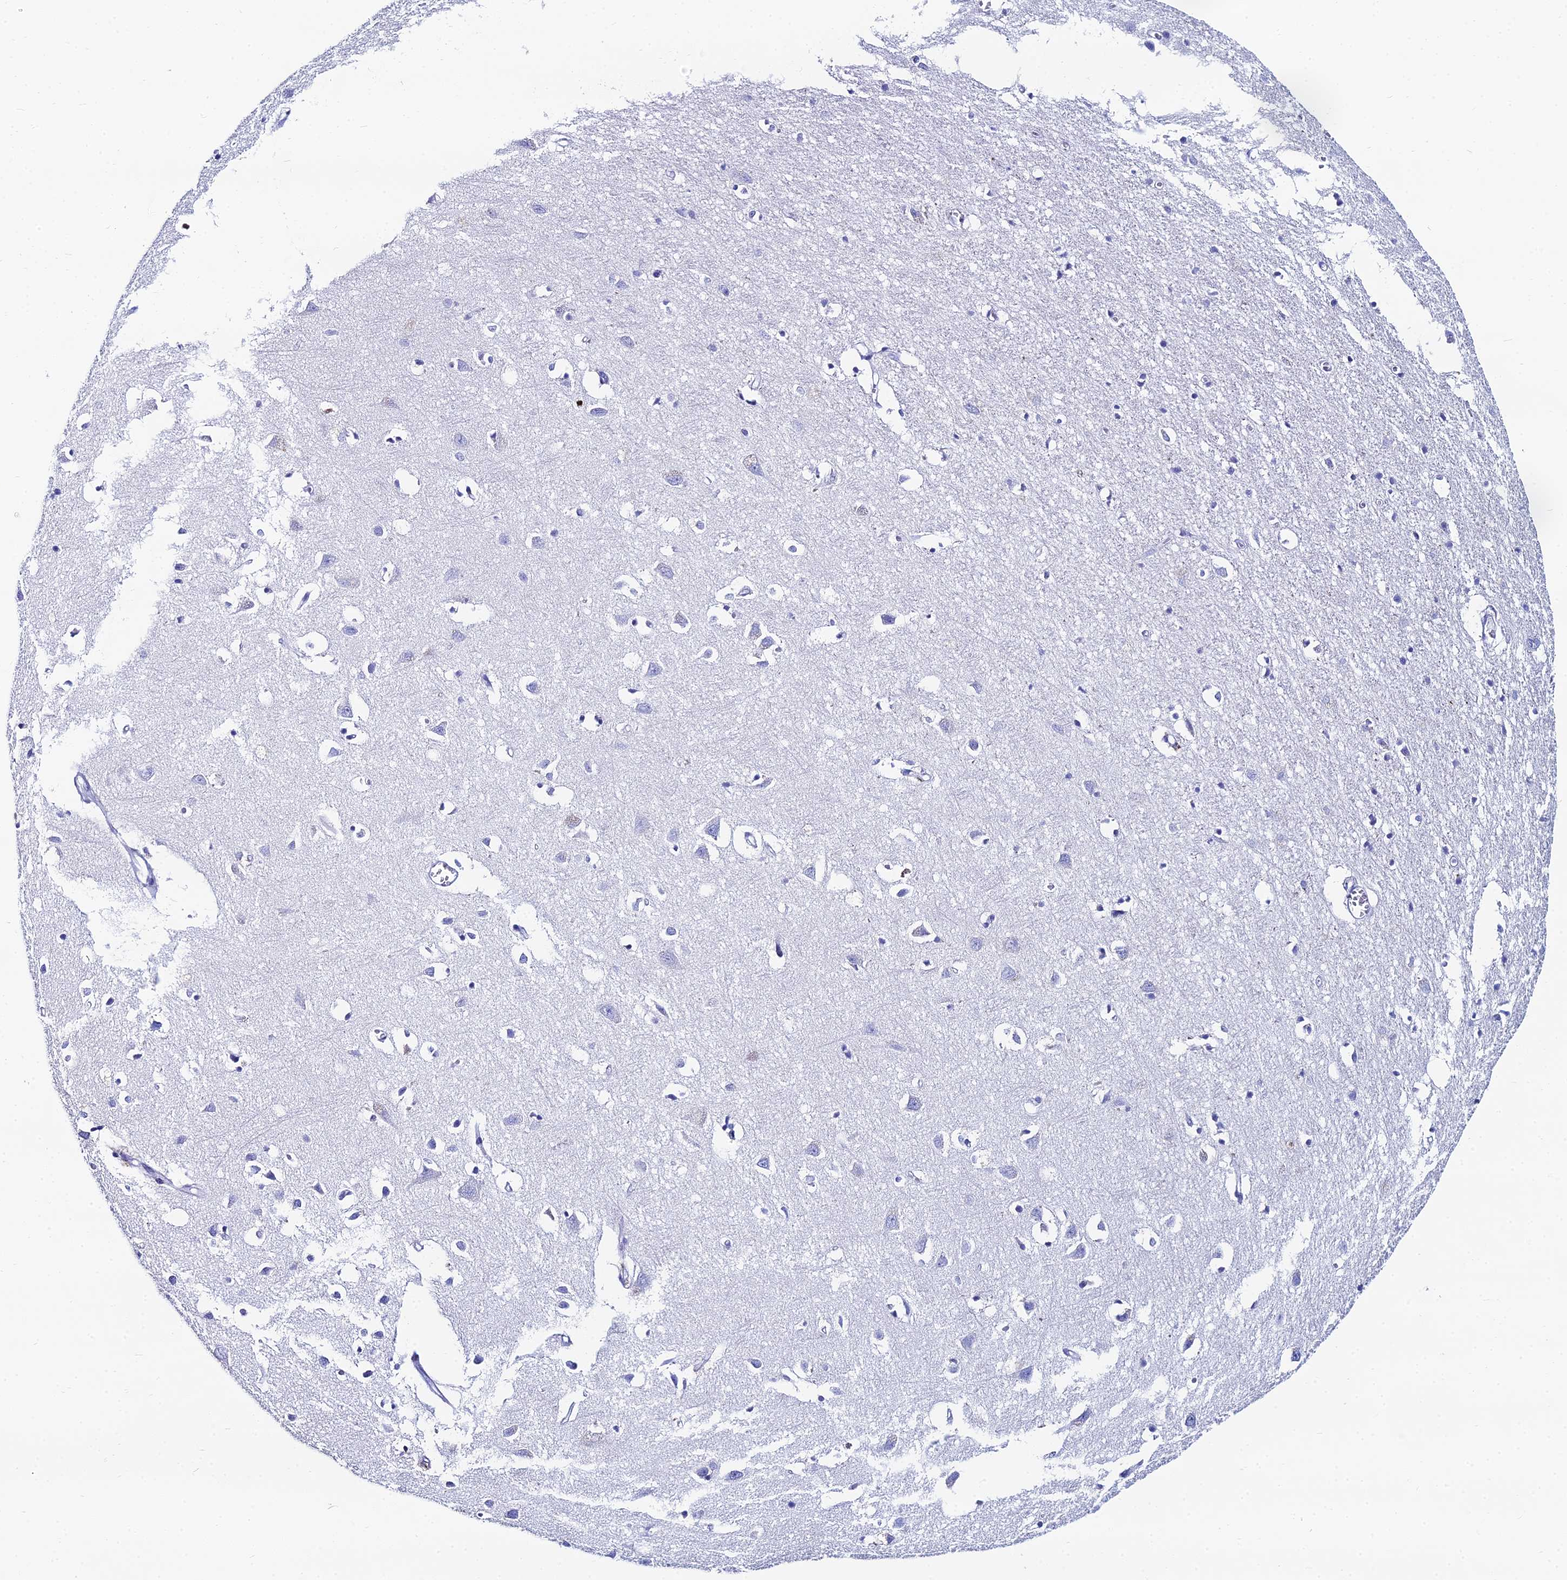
{"staining": {"intensity": "negative", "quantity": "none", "location": "none"}, "tissue": "cerebral cortex", "cell_type": "Endothelial cells", "image_type": "normal", "snomed": [{"axis": "morphology", "description": "Normal tissue, NOS"}, {"axis": "topography", "description": "Cerebral cortex"}], "caption": "An immunohistochemistry photomicrograph of benign cerebral cortex is shown. There is no staining in endothelial cells of cerebral cortex.", "gene": "HSPA1L", "patient": {"sex": "female", "age": 64}}